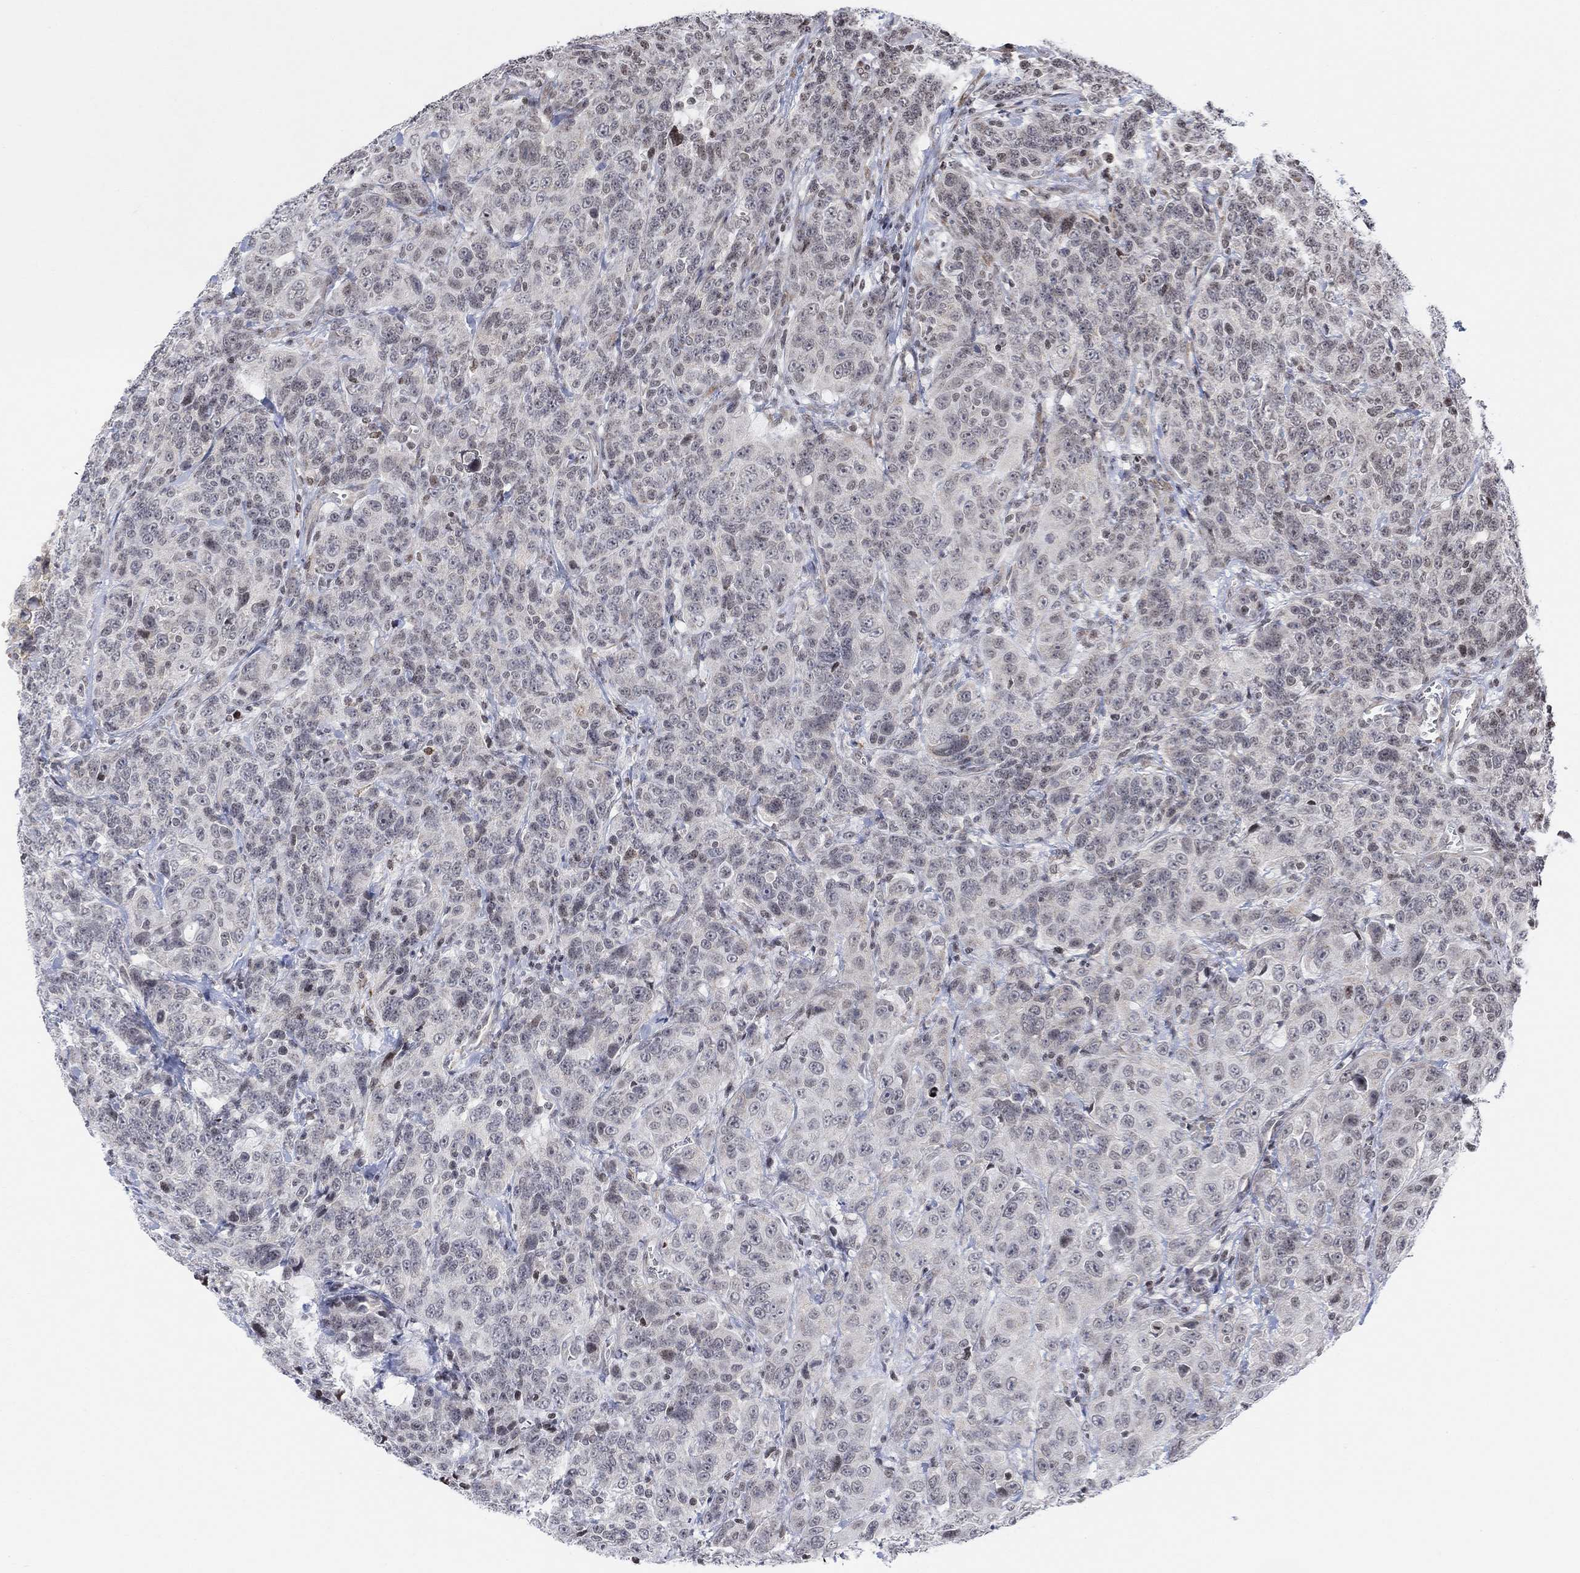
{"staining": {"intensity": "negative", "quantity": "none", "location": "none"}, "tissue": "urothelial cancer", "cell_type": "Tumor cells", "image_type": "cancer", "snomed": [{"axis": "morphology", "description": "Urothelial carcinoma, NOS"}, {"axis": "morphology", "description": "Urothelial carcinoma, High grade"}, {"axis": "topography", "description": "Urinary bladder"}], "caption": "Transitional cell carcinoma was stained to show a protein in brown. There is no significant expression in tumor cells. (DAB immunohistochemistry (IHC), high magnification).", "gene": "ABHD14A", "patient": {"sex": "female", "age": 73}}